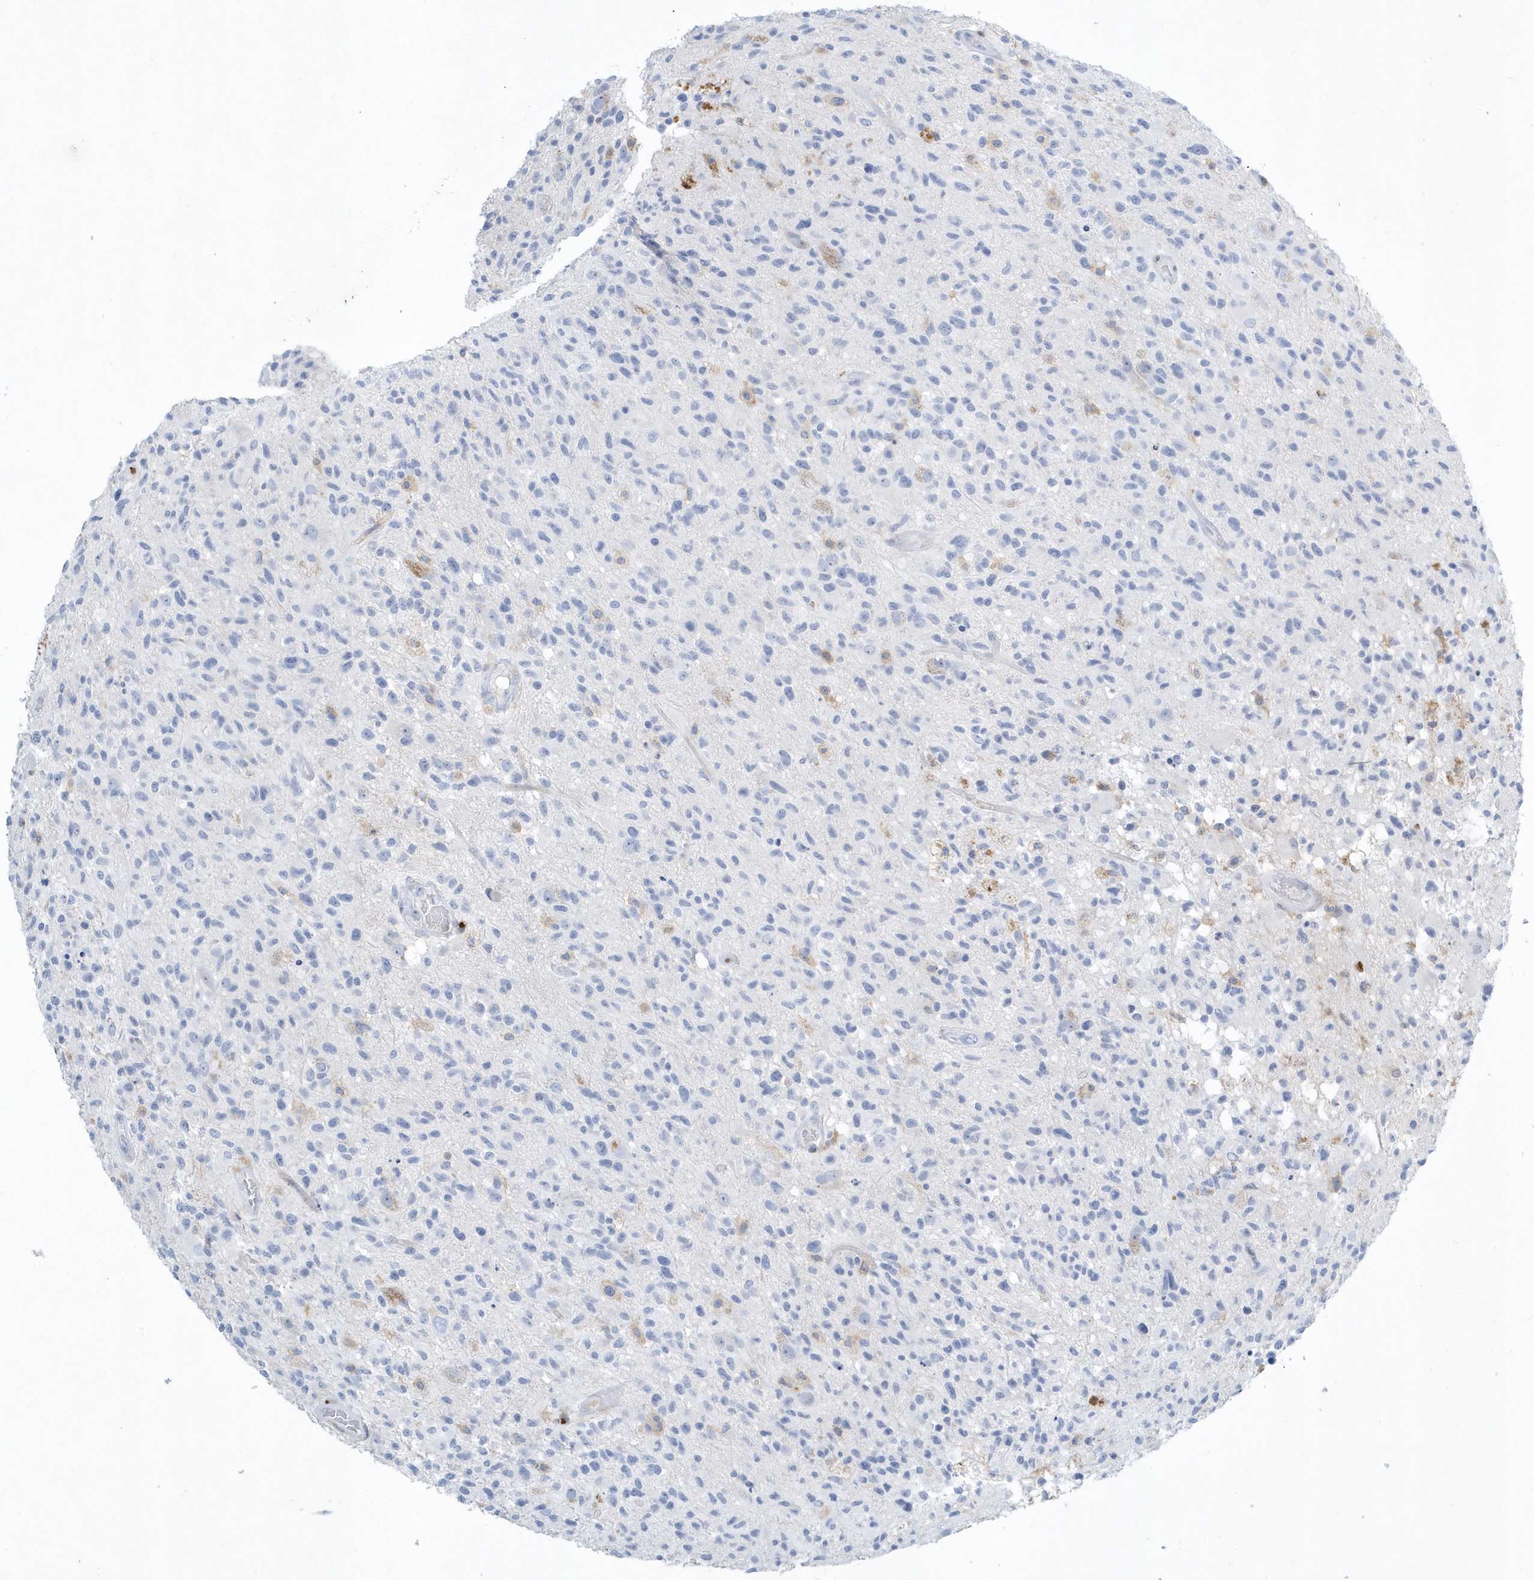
{"staining": {"intensity": "negative", "quantity": "none", "location": "none"}, "tissue": "glioma", "cell_type": "Tumor cells", "image_type": "cancer", "snomed": [{"axis": "morphology", "description": "Glioma, malignant, High grade"}, {"axis": "morphology", "description": "Glioblastoma, NOS"}, {"axis": "topography", "description": "Brain"}], "caption": "Image shows no significant protein staining in tumor cells of glioma.", "gene": "PSD4", "patient": {"sex": "male", "age": 60}}